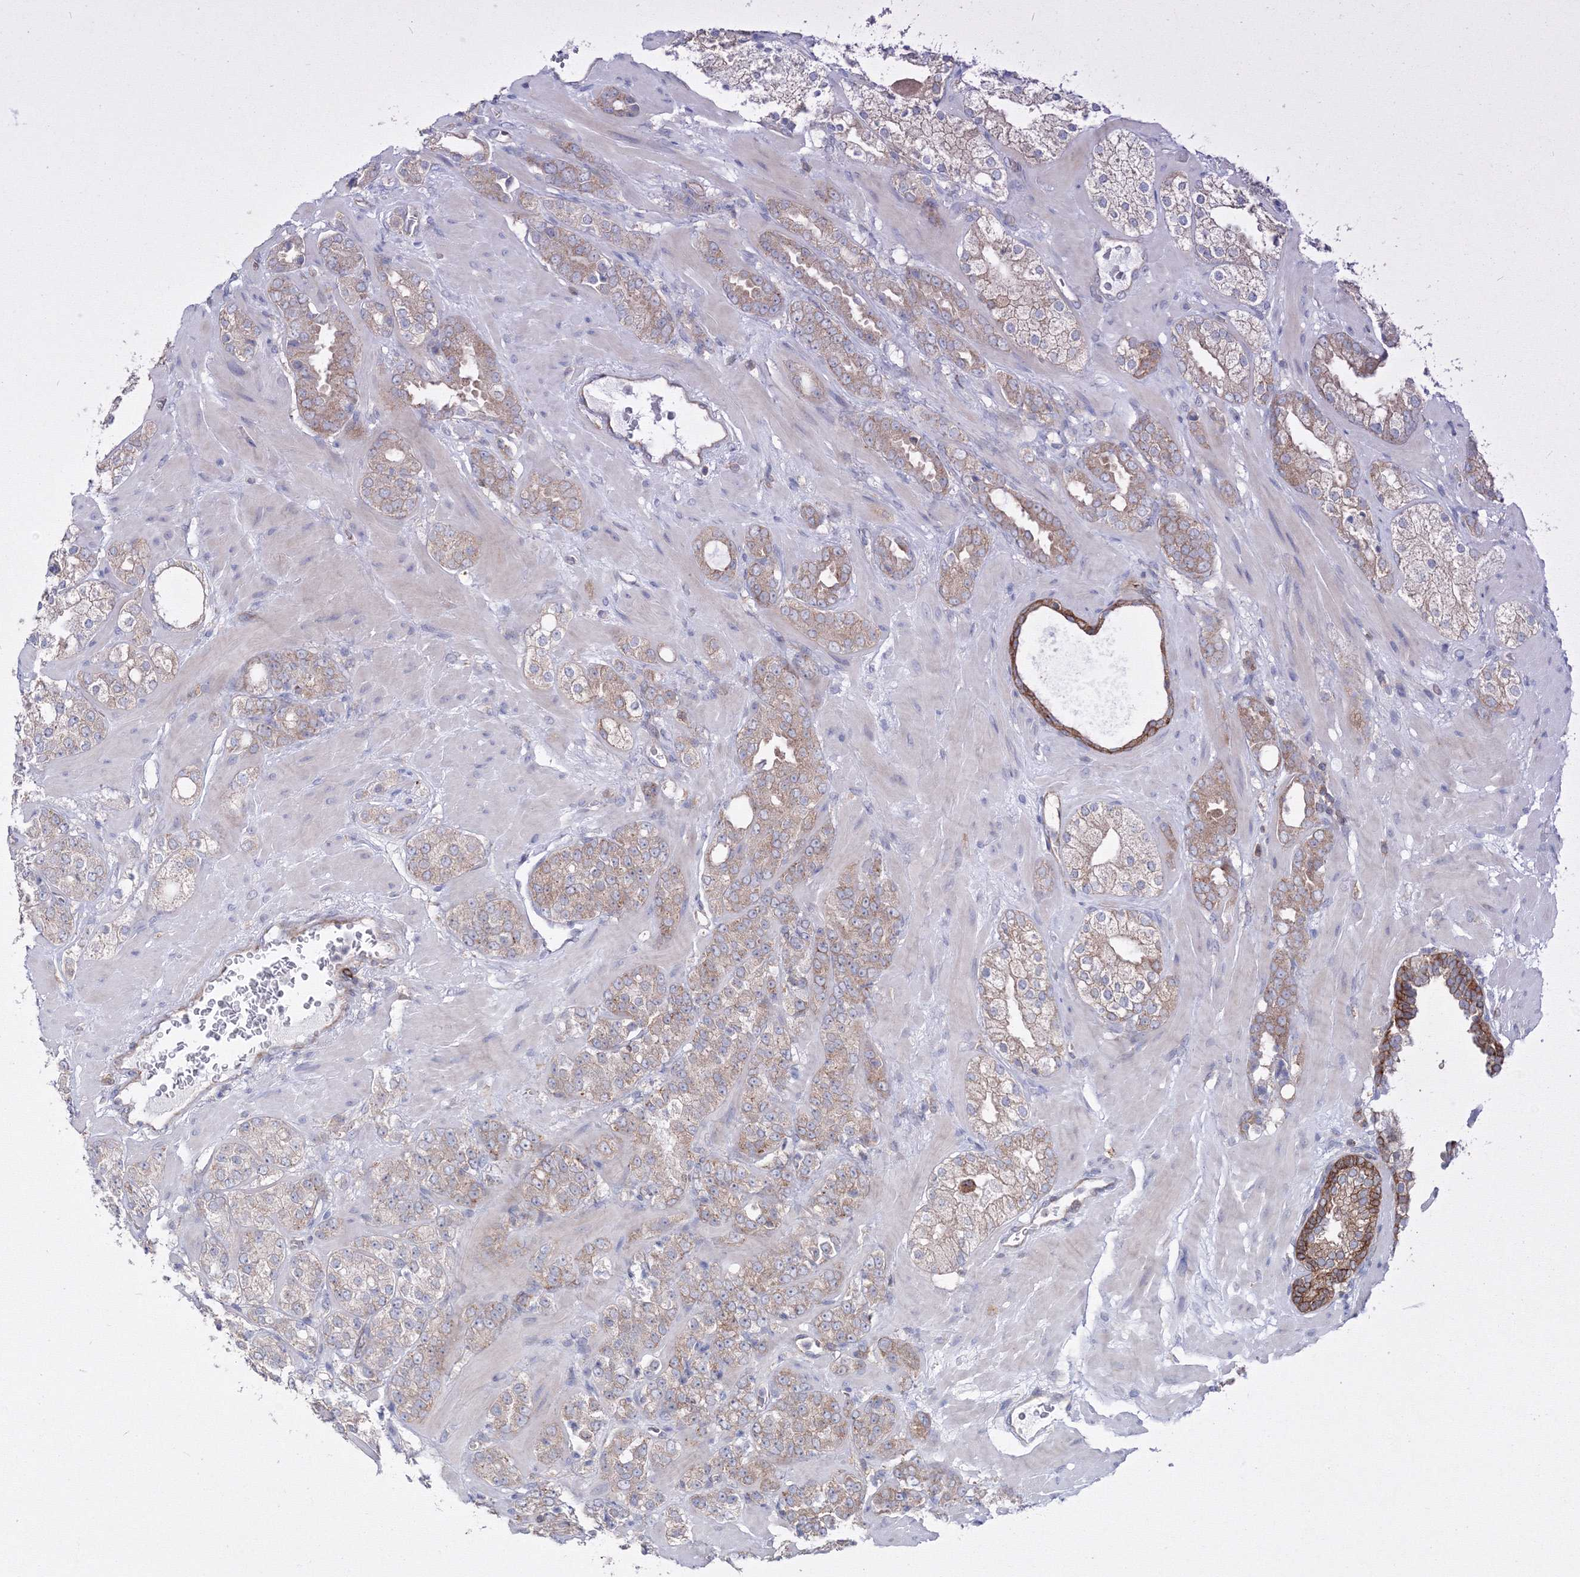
{"staining": {"intensity": "weak", "quantity": ">75%", "location": "cytoplasmic/membranous"}, "tissue": "prostate cancer", "cell_type": "Tumor cells", "image_type": "cancer", "snomed": [{"axis": "morphology", "description": "Adenocarcinoma, High grade"}, {"axis": "topography", "description": "Prostate"}], "caption": "Weak cytoplasmic/membranous positivity for a protein is identified in about >75% of tumor cells of prostate cancer using IHC.", "gene": "GGA2", "patient": {"sex": "male", "age": 64}}